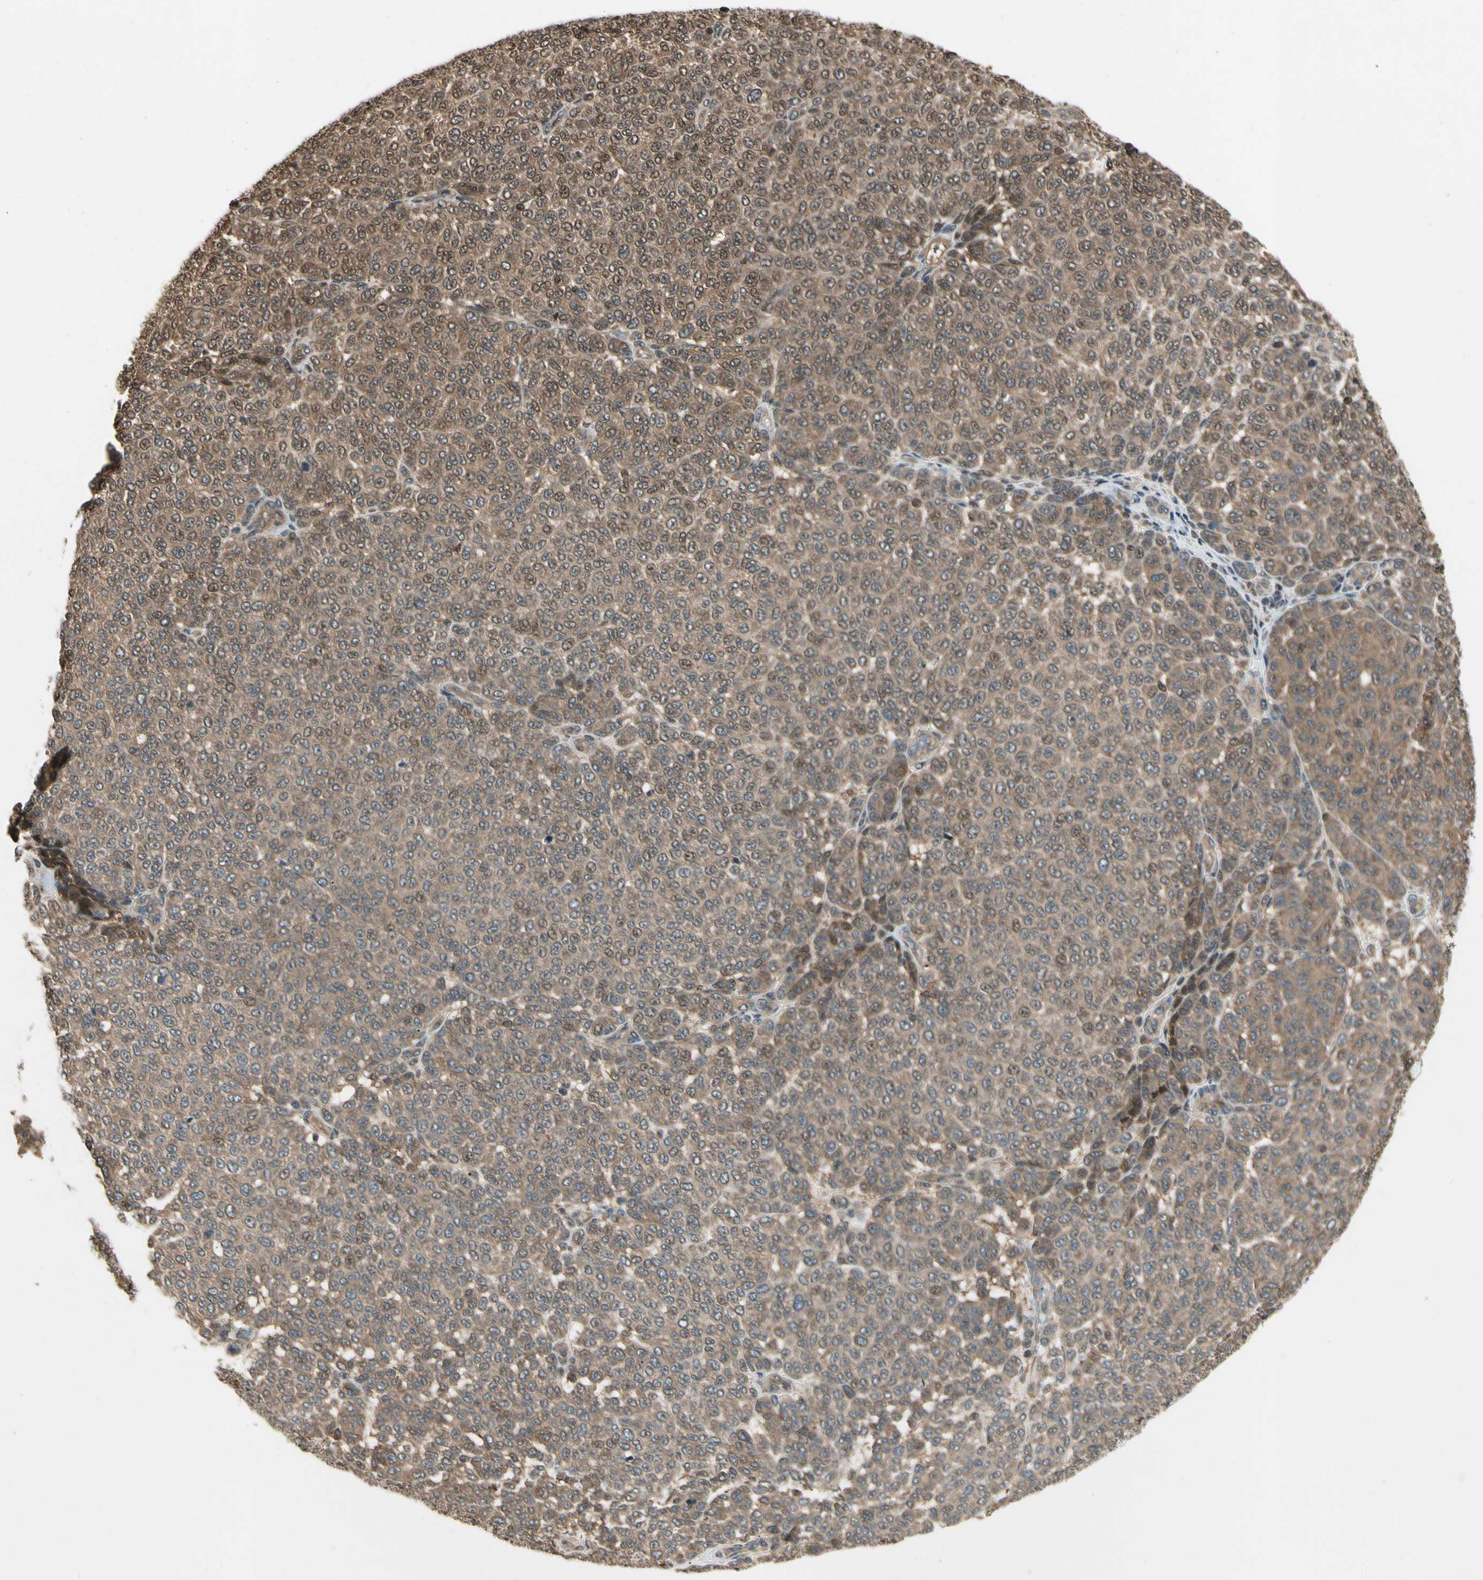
{"staining": {"intensity": "moderate", "quantity": ">75%", "location": "cytoplasmic/membranous"}, "tissue": "melanoma", "cell_type": "Tumor cells", "image_type": "cancer", "snomed": [{"axis": "morphology", "description": "Malignant melanoma, NOS"}, {"axis": "topography", "description": "Skin"}], "caption": "Approximately >75% of tumor cells in human melanoma display moderate cytoplasmic/membranous protein expression as visualized by brown immunohistochemical staining.", "gene": "YWHAQ", "patient": {"sex": "male", "age": 59}}